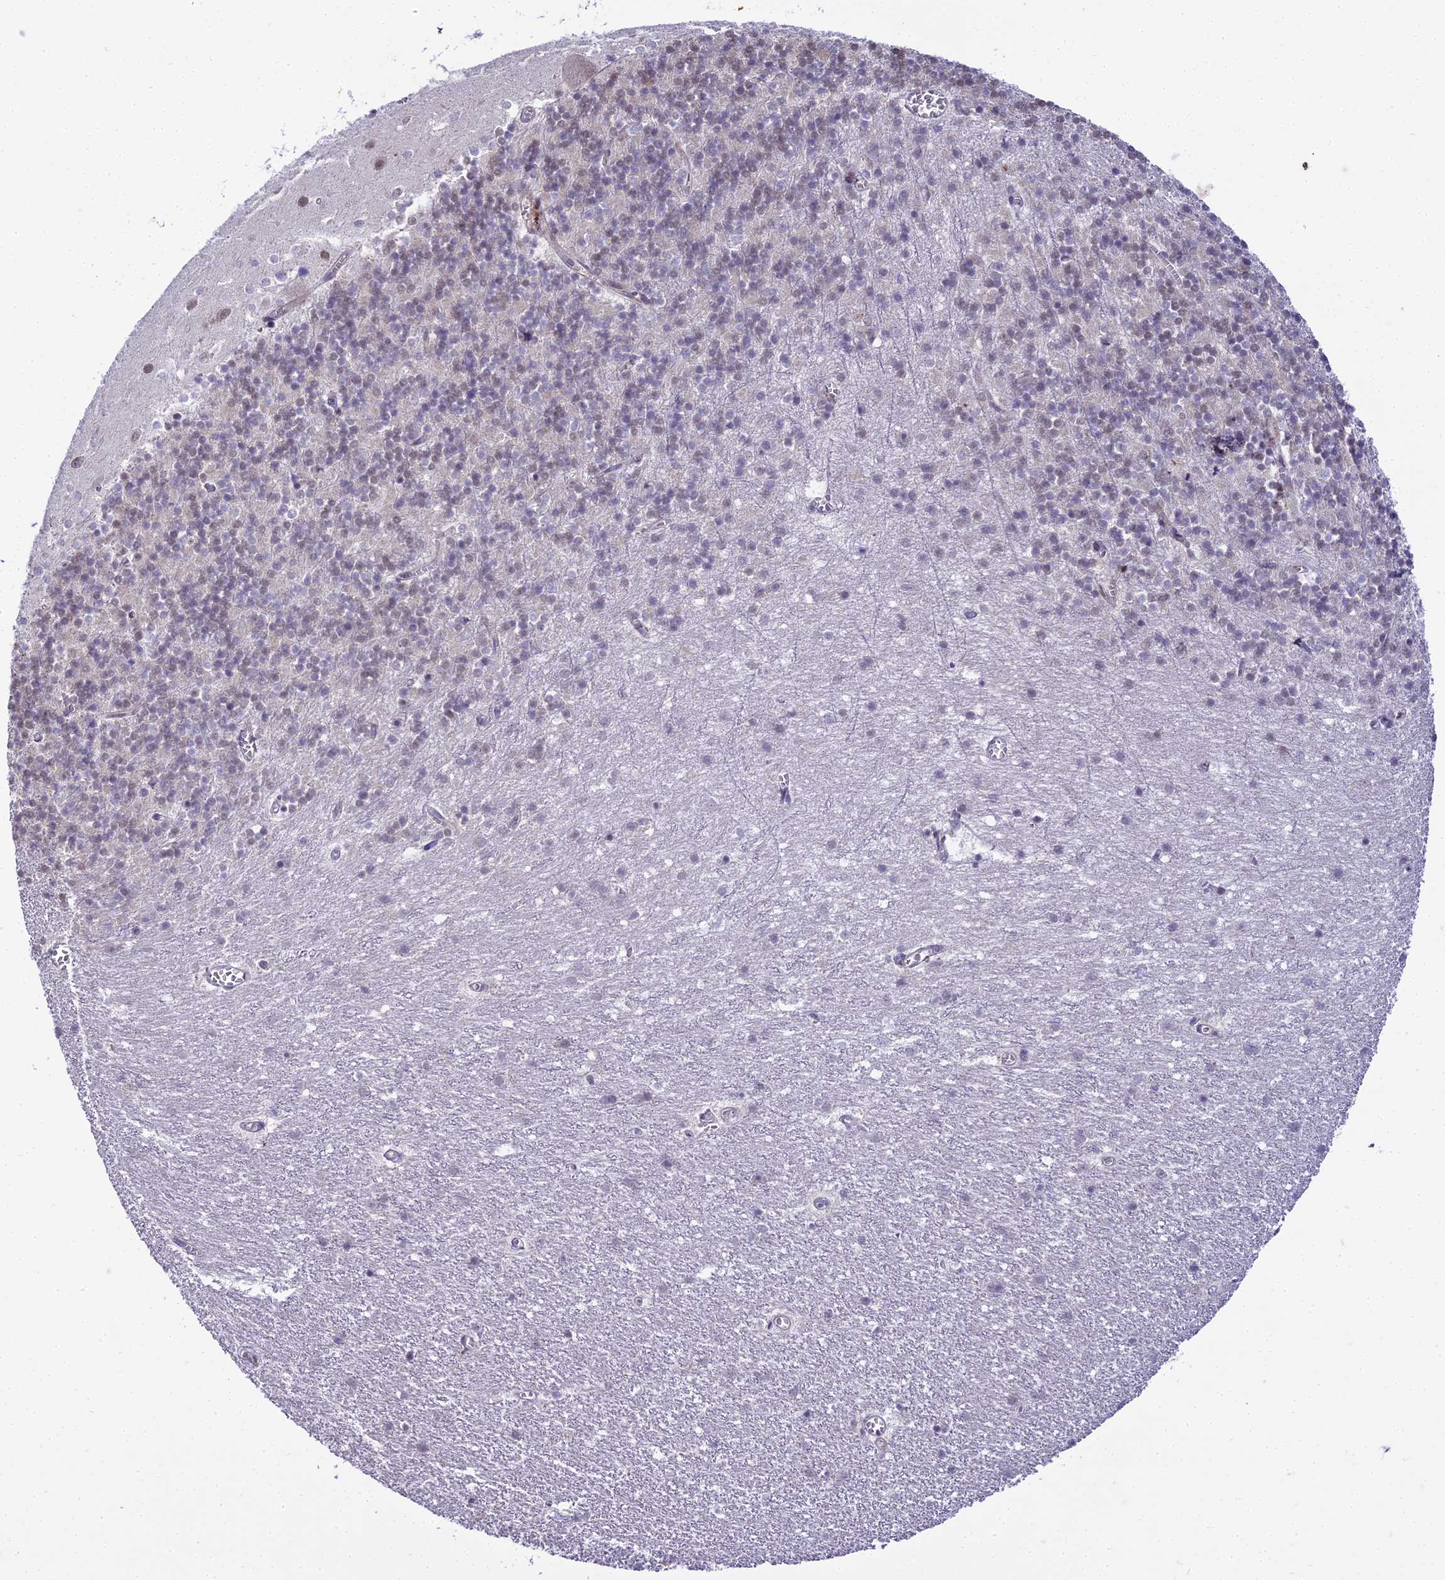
{"staining": {"intensity": "moderate", "quantity": "25%-75%", "location": "nuclear"}, "tissue": "cerebellum", "cell_type": "Cells in granular layer", "image_type": "normal", "snomed": [{"axis": "morphology", "description": "Normal tissue, NOS"}, {"axis": "topography", "description": "Cerebellum"}], "caption": "Cerebellum stained with a brown dye shows moderate nuclear positive expression in about 25%-75% of cells in granular layer.", "gene": "ZNF707", "patient": {"sex": "male", "age": 54}}